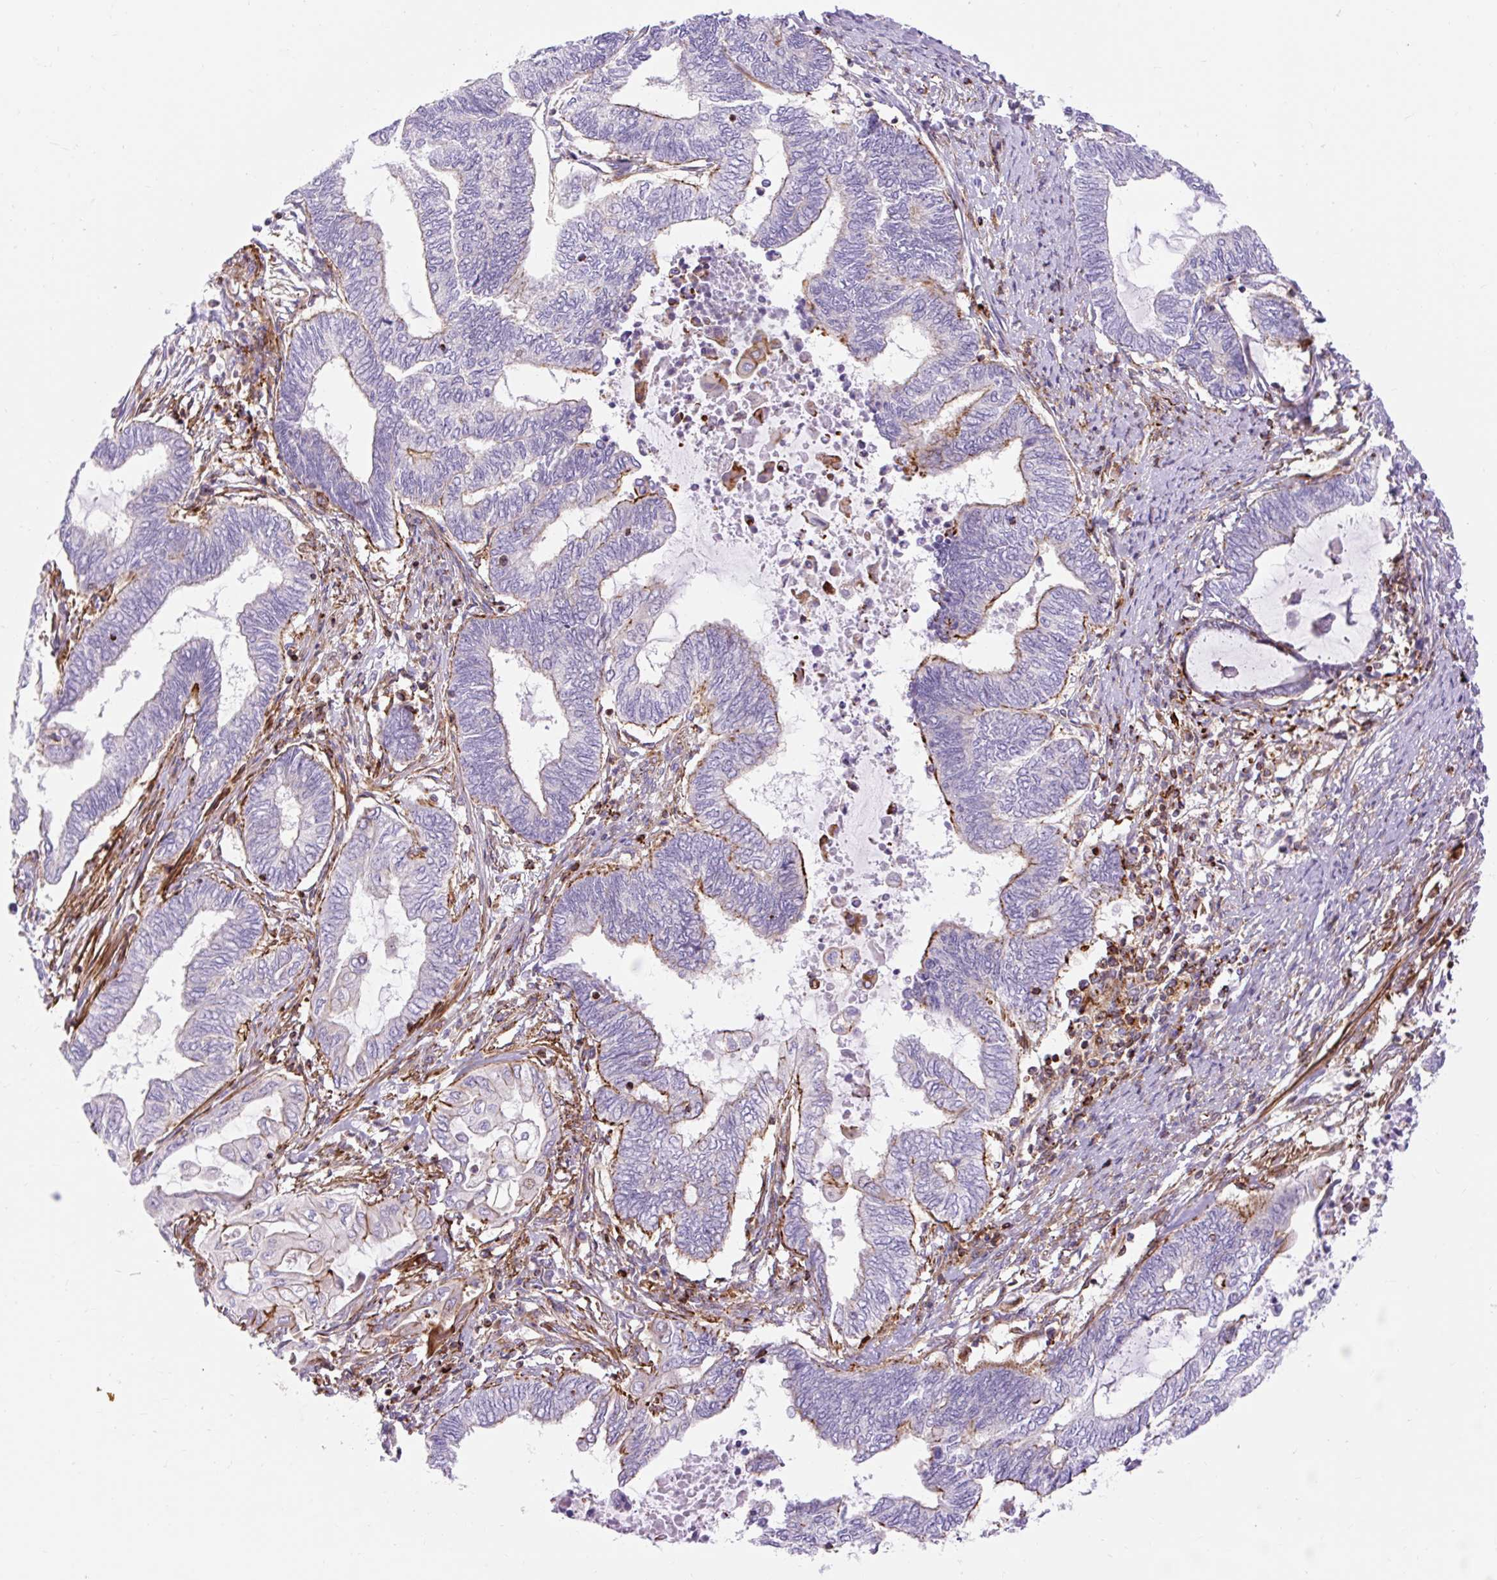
{"staining": {"intensity": "moderate", "quantity": "<25%", "location": "cytoplasmic/membranous"}, "tissue": "endometrial cancer", "cell_type": "Tumor cells", "image_type": "cancer", "snomed": [{"axis": "morphology", "description": "Adenocarcinoma, NOS"}, {"axis": "topography", "description": "Uterus"}, {"axis": "topography", "description": "Endometrium"}], "caption": "Protein staining of endometrial cancer (adenocarcinoma) tissue demonstrates moderate cytoplasmic/membranous staining in approximately <25% of tumor cells. (DAB = brown stain, brightfield microscopy at high magnification).", "gene": "CORO7-PAM16", "patient": {"sex": "female", "age": 70}}